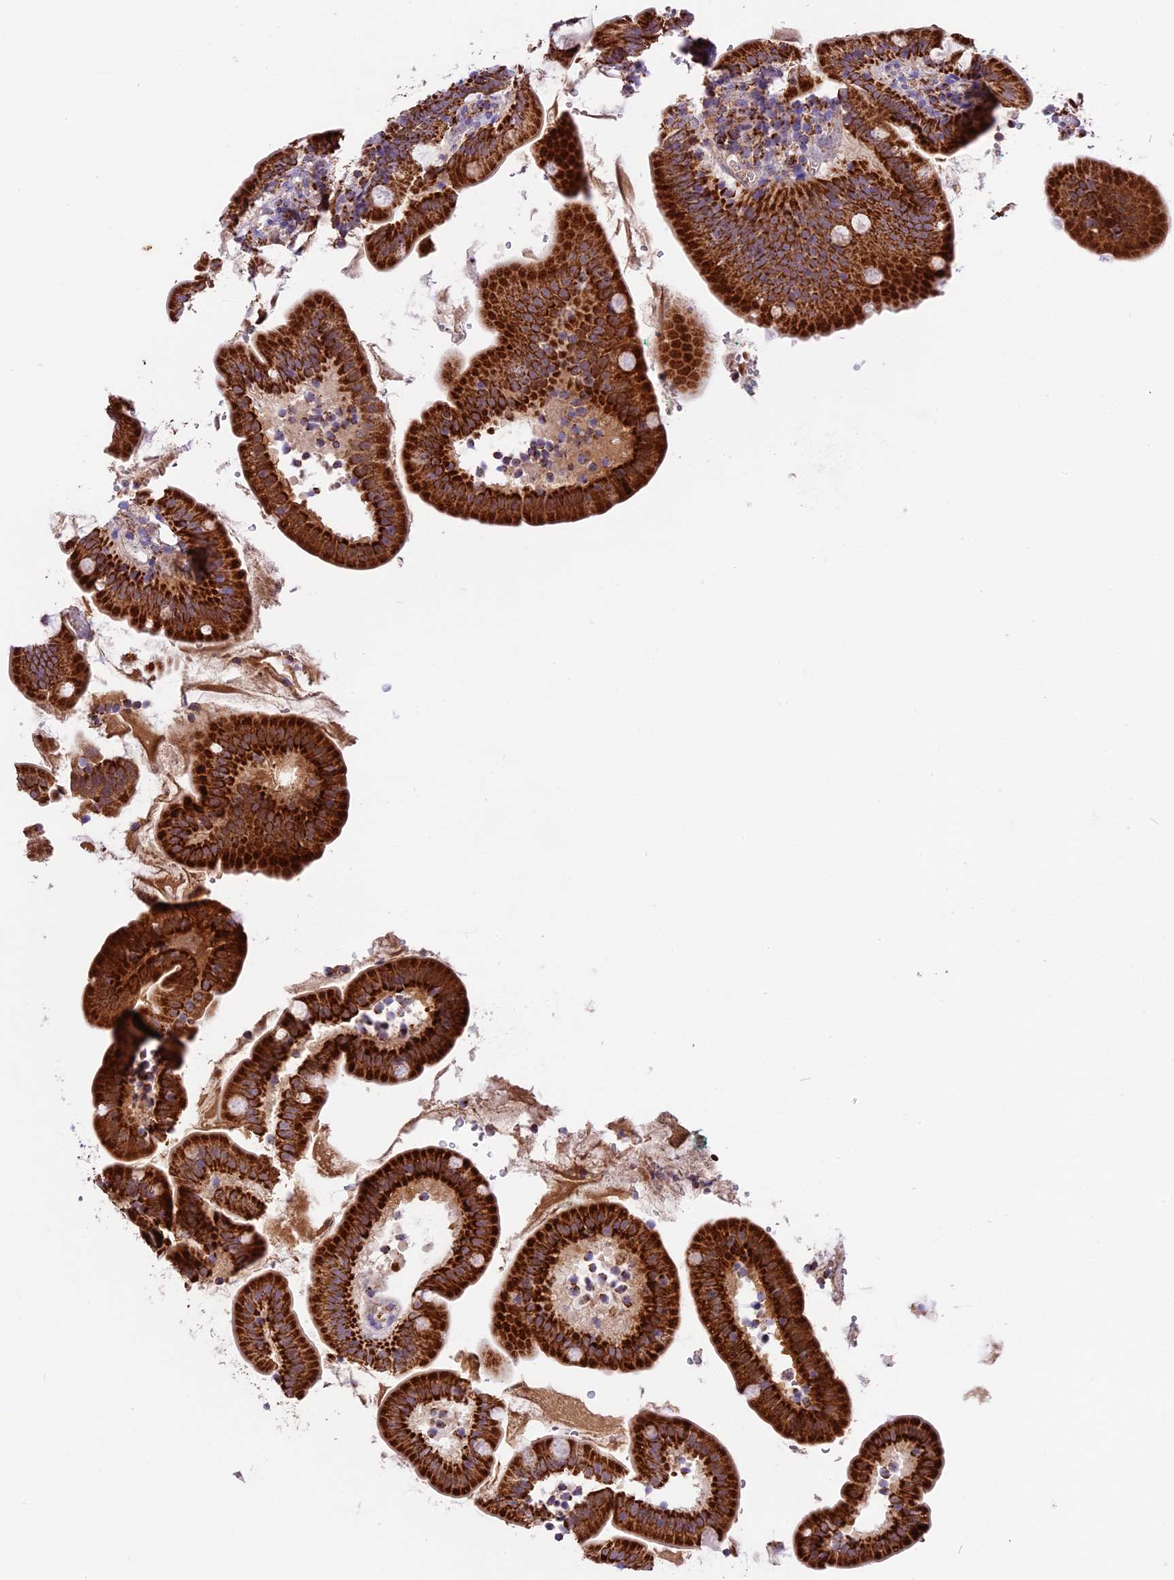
{"staining": {"intensity": "strong", "quantity": ">75%", "location": "cytoplasmic/membranous"}, "tissue": "duodenum", "cell_type": "Glandular cells", "image_type": "normal", "snomed": [{"axis": "morphology", "description": "Normal tissue, NOS"}, {"axis": "topography", "description": "Duodenum"}], "caption": "Protein expression analysis of benign human duodenum reveals strong cytoplasmic/membranous positivity in about >75% of glandular cells. The staining was performed using DAB to visualize the protein expression in brown, while the nuclei were stained in blue with hematoxylin (Magnification: 20x).", "gene": "COX17", "patient": {"sex": "female", "age": 67}}